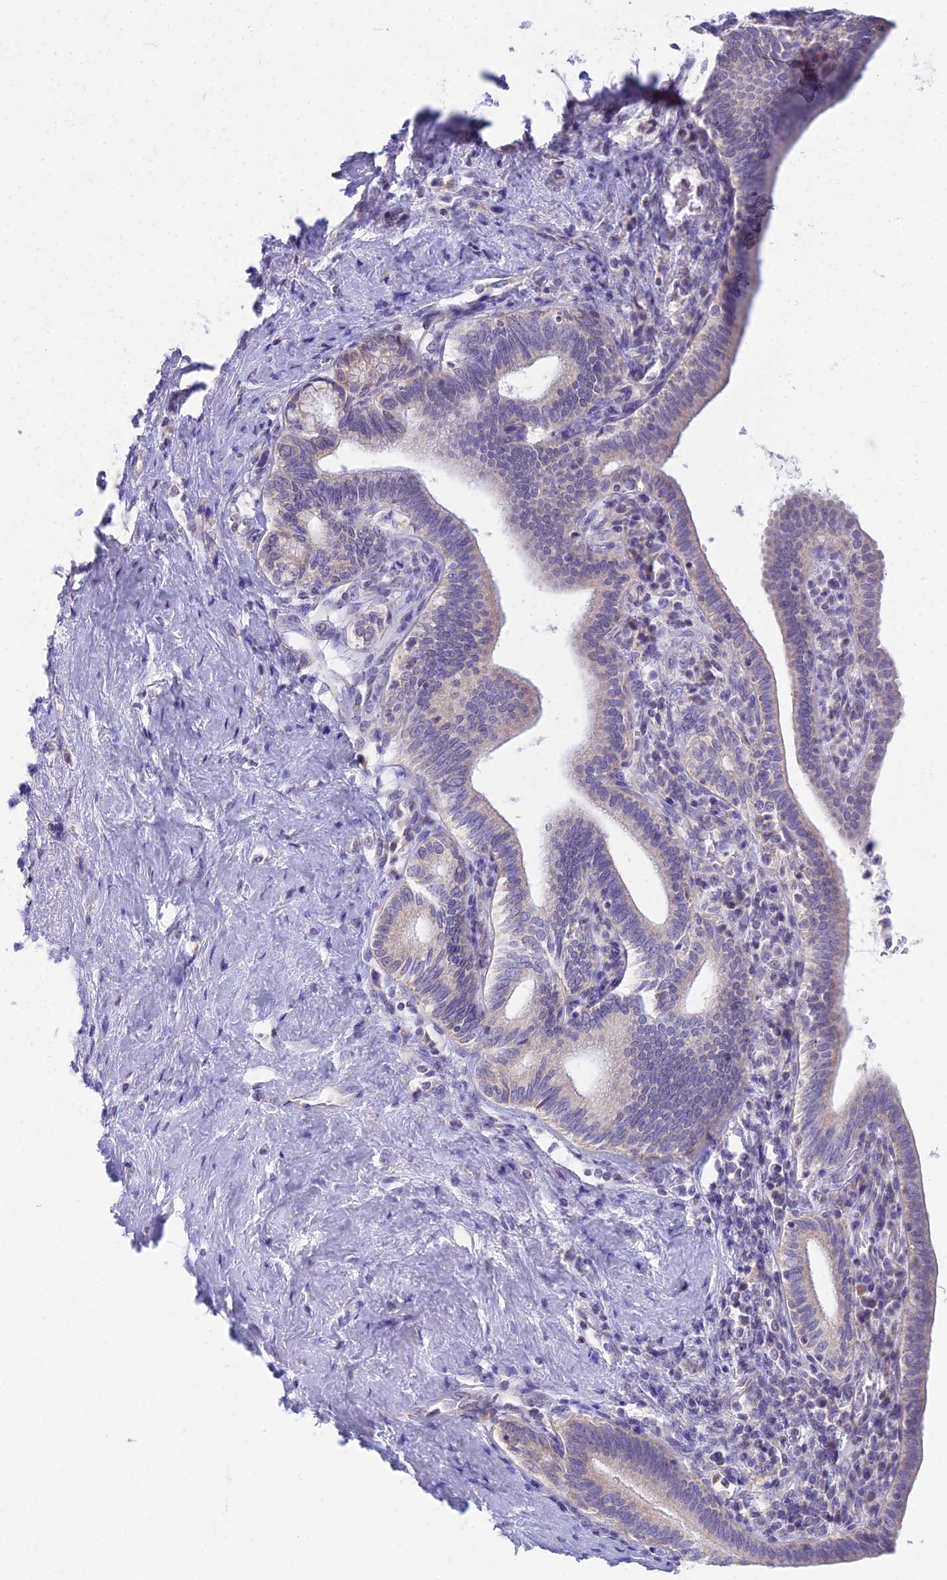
{"staining": {"intensity": "weak", "quantity": "25%-75%", "location": "cytoplasmic/membranous"}, "tissue": "pancreatic cancer", "cell_type": "Tumor cells", "image_type": "cancer", "snomed": [{"axis": "morphology", "description": "Adenocarcinoma, NOS"}, {"axis": "topography", "description": "Pancreas"}], "caption": "This photomicrograph shows adenocarcinoma (pancreatic) stained with IHC to label a protein in brown. The cytoplasmic/membranous of tumor cells show weak positivity for the protein. Nuclei are counter-stained blue.", "gene": "CFAP206", "patient": {"sex": "female", "age": 73}}